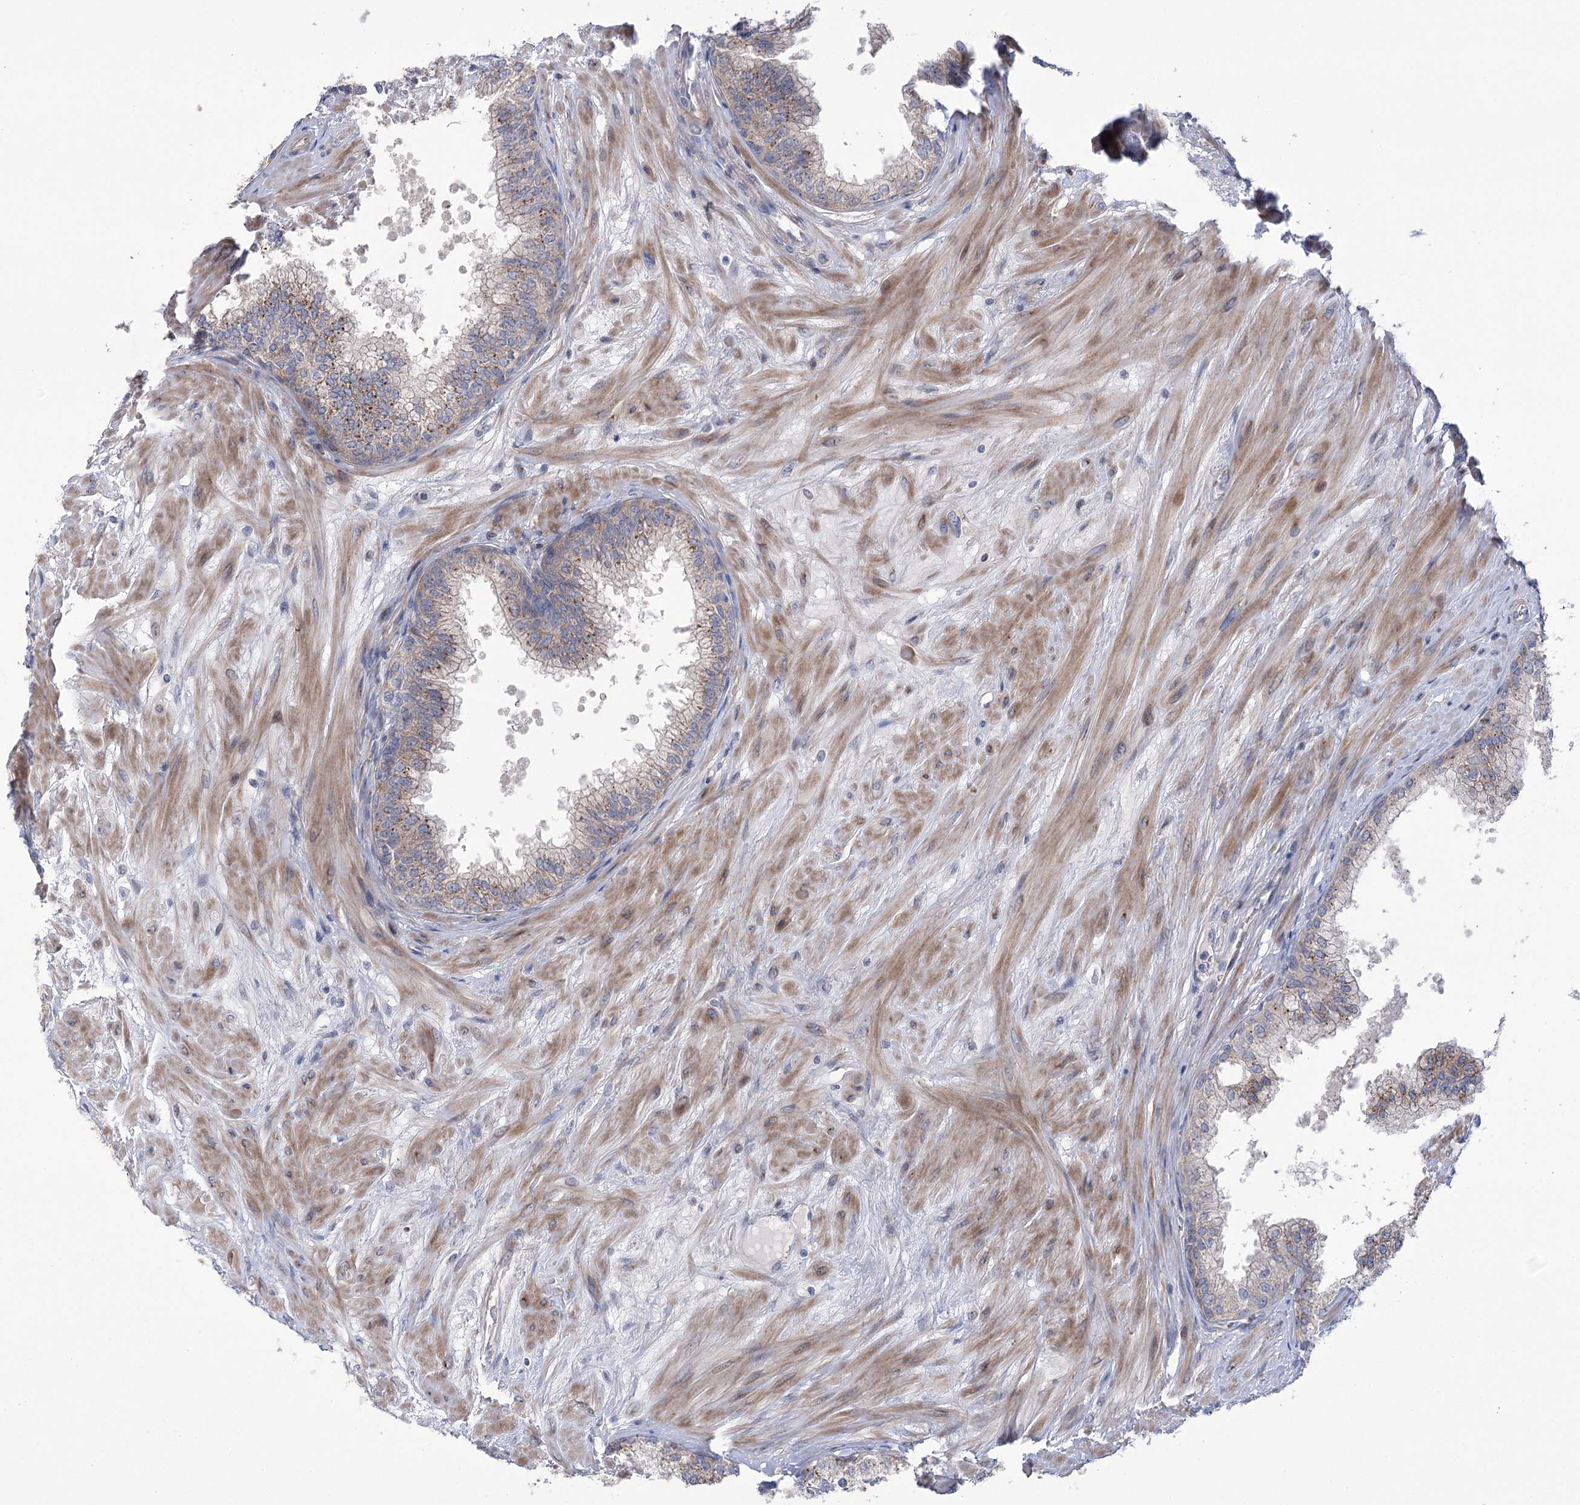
{"staining": {"intensity": "strong", "quantity": "25%-75%", "location": "cytoplasmic/membranous"}, "tissue": "prostate", "cell_type": "Glandular cells", "image_type": "normal", "snomed": [{"axis": "morphology", "description": "Normal tissue, NOS"}, {"axis": "topography", "description": "Prostate"}], "caption": "Prostate was stained to show a protein in brown. There is high levels of strong cytoplasmic/membranous positivity in approximately 25%-75% of glandular cells. The protein of interest is stained brown, and the nuclei are stained in blue (DAB IHC with brightfield microscopy, high magnification).", "gene": "NME7", "patient": {"sex": "male", "age": 60}}